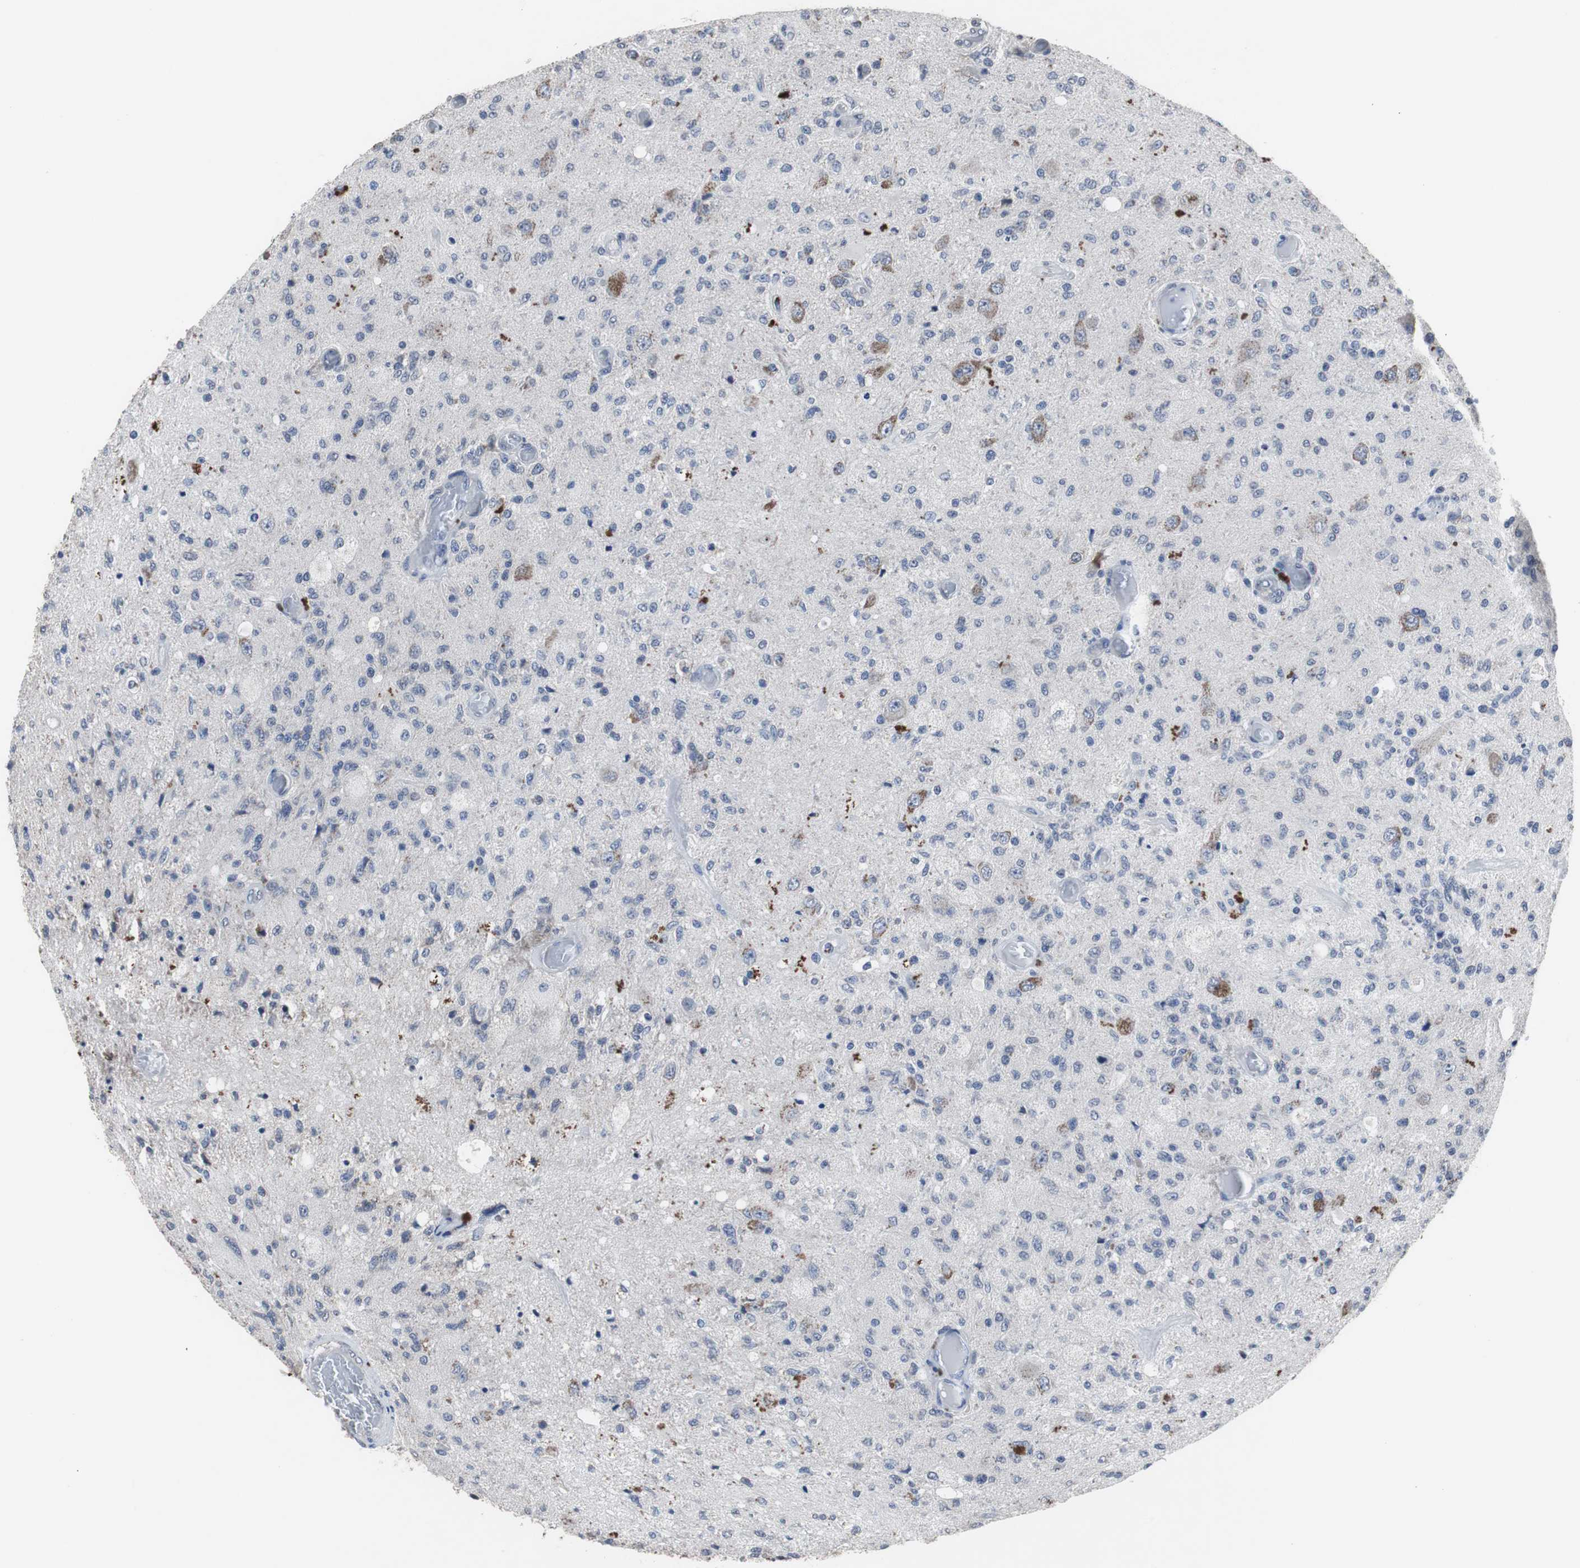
{"staining": {"intensity": "negative", "quantity": "none", "location": "none"}, "tissue": "glioma", "cell_type": "Tumor cells", "image_type": "cancer", "snomed": [{"axis": "morphology", "description": "Normal tissue, NOS"}, {"axis": "morphology", "description": "Glioma, malignant, High grade"}, {"axis": "topography", "description": "Cerebral cortex"}], "caption": "Protein analysis of glioma reveals no significant staining in tumor cells. The staining is performed using DAB brown chromogen with nuclei counter-stained in using hematoxylin.", "gene": "RBM47", "patient": {"sex": "male", "age": 77}}